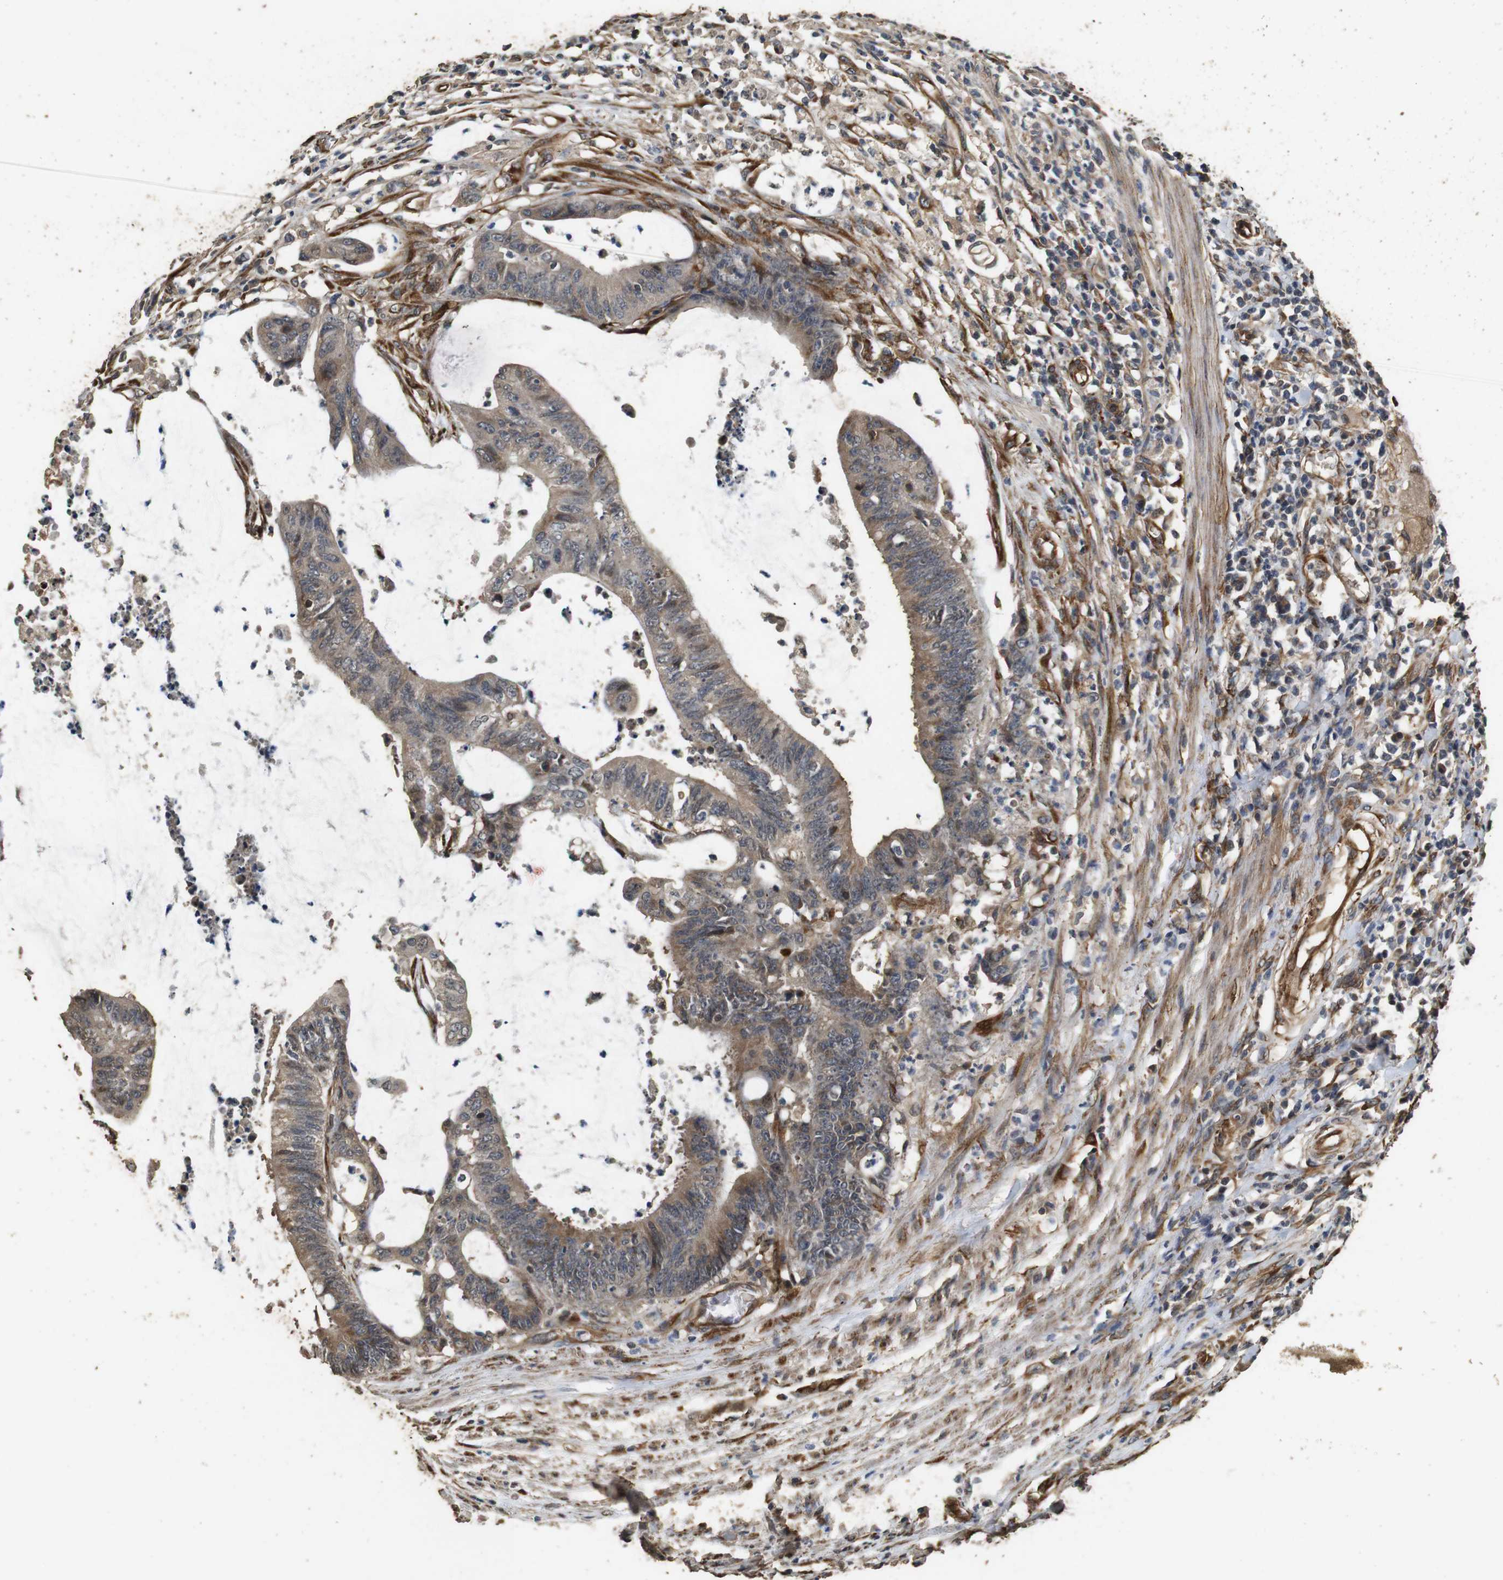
{"staining": {"intensity": "moderate", "quantity": ">75%", "location": "cytoplasmic/membranous"}, "tissue": "colorectal cancer", "cell_type": "Tumor cells", "image_type": "cancer", "snomed": [{"axis": "morphology", "description": "Adenocarcinoma, NOS"}, {"axis": "topography", "description": "Rectum"}], "caption": "Protein expression analysis of colorectal cancer reveals moderate cytoplasmic/membranous positivity in approximately >75% of tumor cells.", "gene": "CNPY4", "patient": {"sex": "female", "age": 66}}